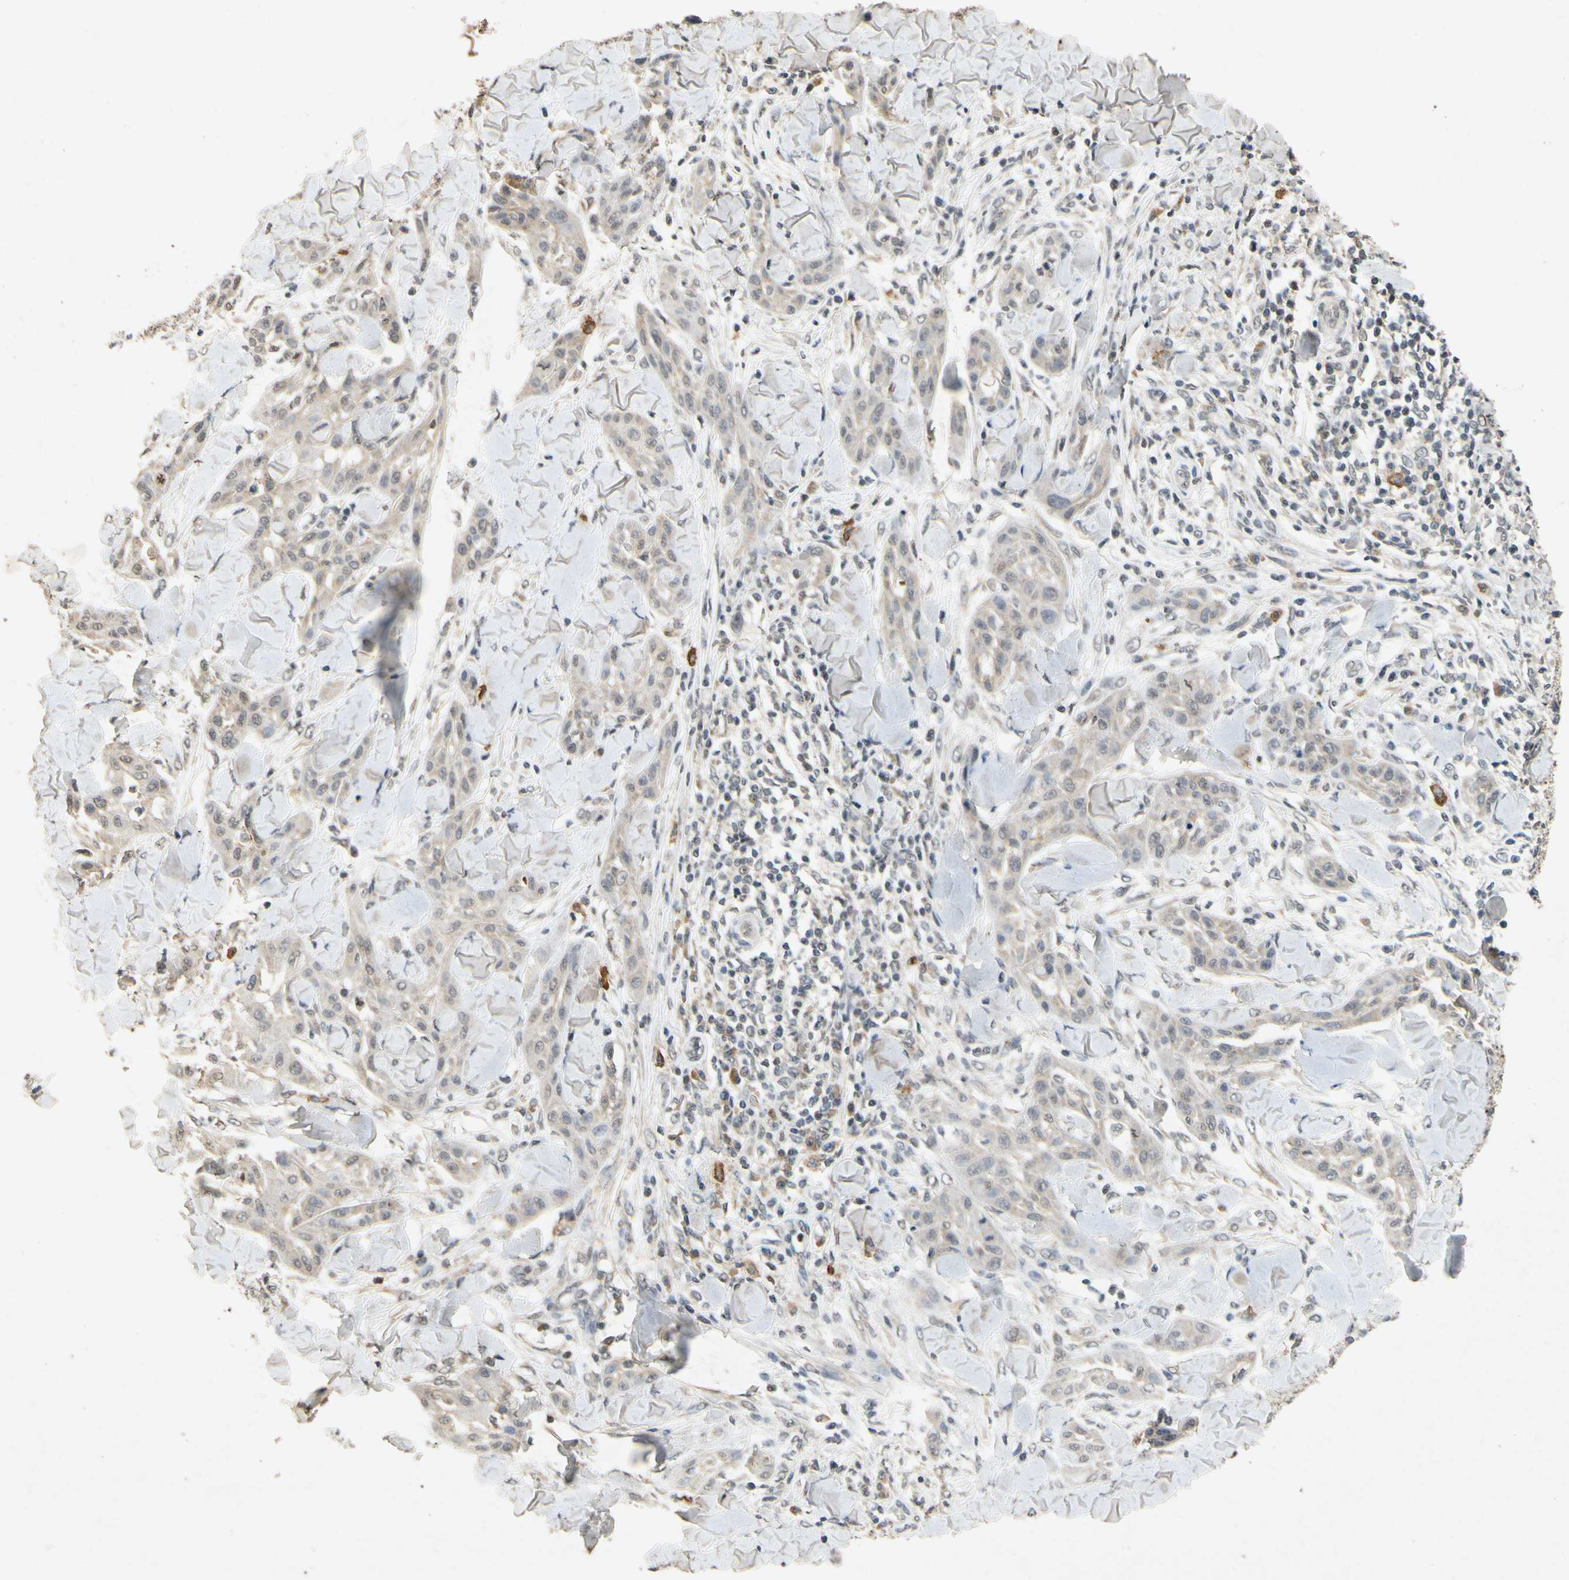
{"staining": {"intensity": "weak", "quantity": "25%-75%", "location": "cytoplasmic/membranous"}, "tissue": "skin cancer", "cell_type": "Tumor cells", "image_type": "cancer", "snomed": [{"axis": "morphology", "description": "Squamous cell carcinoma, NOS"}, {"axis": "topography", "description": "Skin"}], "caption": "A photomicrograph of skin cancer stained for a protein demonstrates weak cytoplasmic/membranous brown staining in tumor cells. (Brightfield microscopy of DAB IHC at high magnification).", "gene": "CP", "patient": {"sex": "male", "age": 24}}